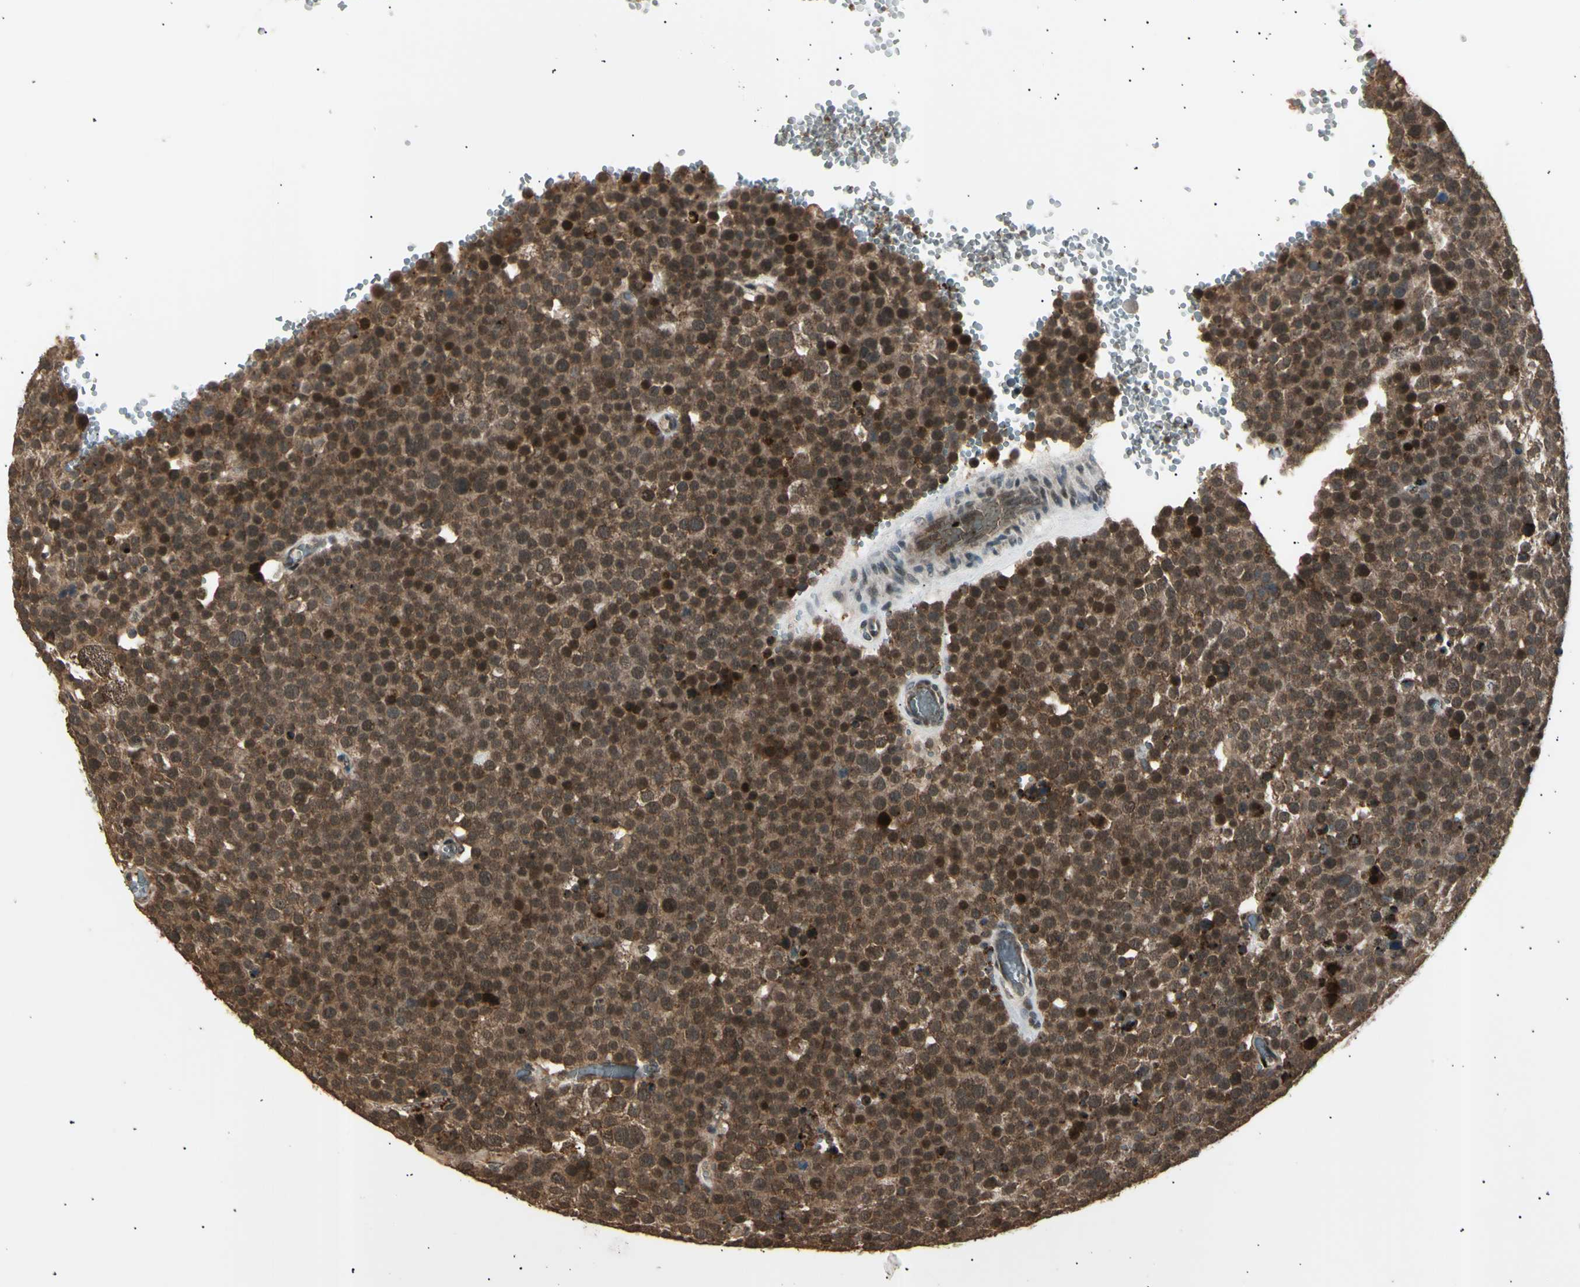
{"staining": {"intensity": "moderate", "quantity": ">75%", "location": "cytoplasmic/membranous,nuclear"}, "tissue": "testis cancer", "cell_type": "Tumor cells", "image_type": "cancer", "snomed": [{"axis": "morphology", "description": "Seminoma, NOS"}, {"axis": "topography", "description": "Testis"}], "caption": "Testis cancer (seminoma) was stained to show a protein in brown. There is medium levels of moderate cytoplasmic/membranous and nuclear positivity in about >75% of tumor cells.", "gene": "NUAK2", "patient": {"sex": "male", "age": 71}}